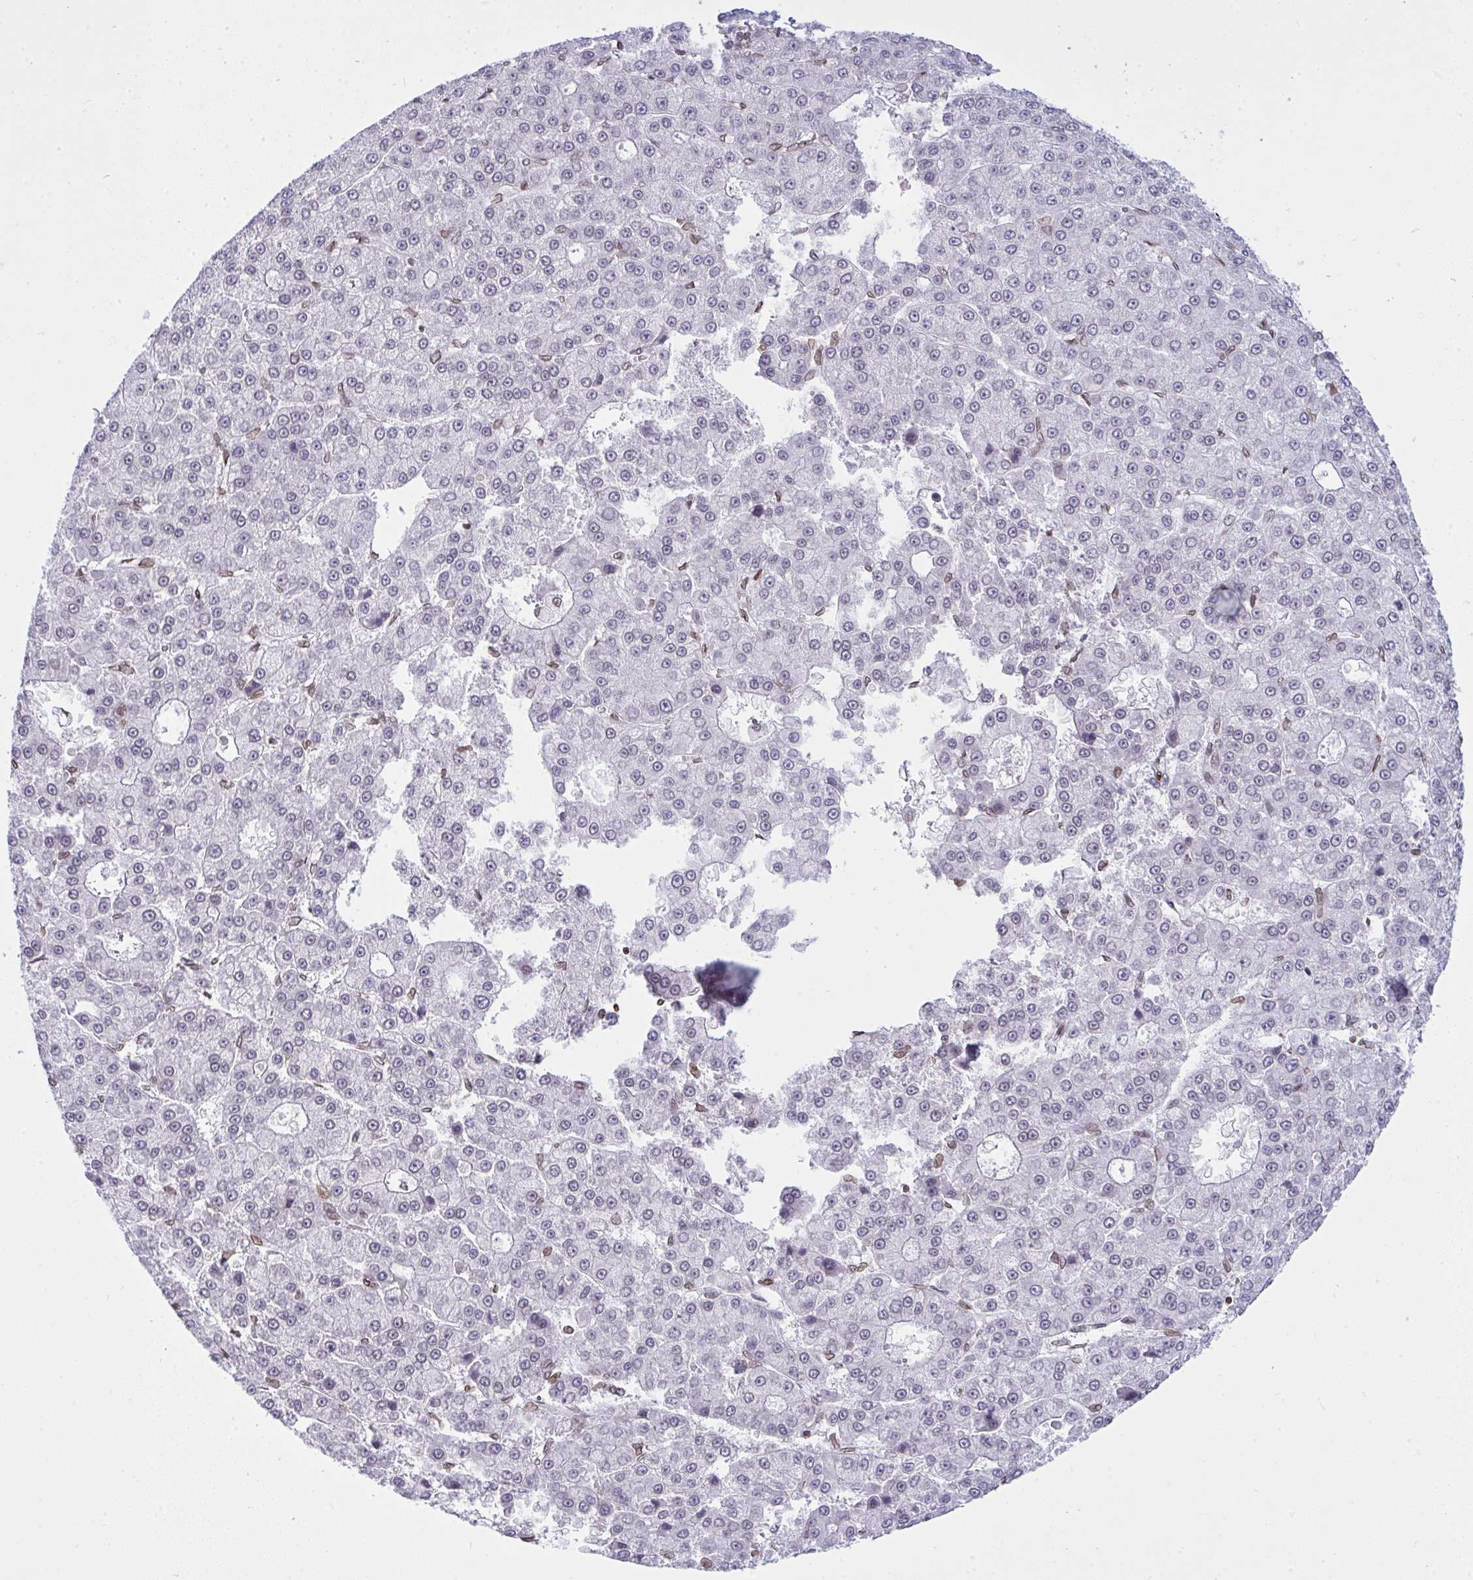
{"staining": {"intensity": "negative", "quantity": "none", "location": "none"}, "tissue": "liver cancer", "cell_type": "Tumor cells", "image_type": "cancer", "snomed": [{"axis": "morphology", "description": "Carcinoma, Hepatocellular, NOS"}, {"axis": "topography", "description": "Liver"}], "caption": "IHC photomicrograph of hepatocellular carcinoma (liver) stained for a protein (brown), which exhibits no staining in tumor cells. (DAB IHC, high magnification).", "gene": "LMNB2", "patient": {"sex": "male", "age": 70}}